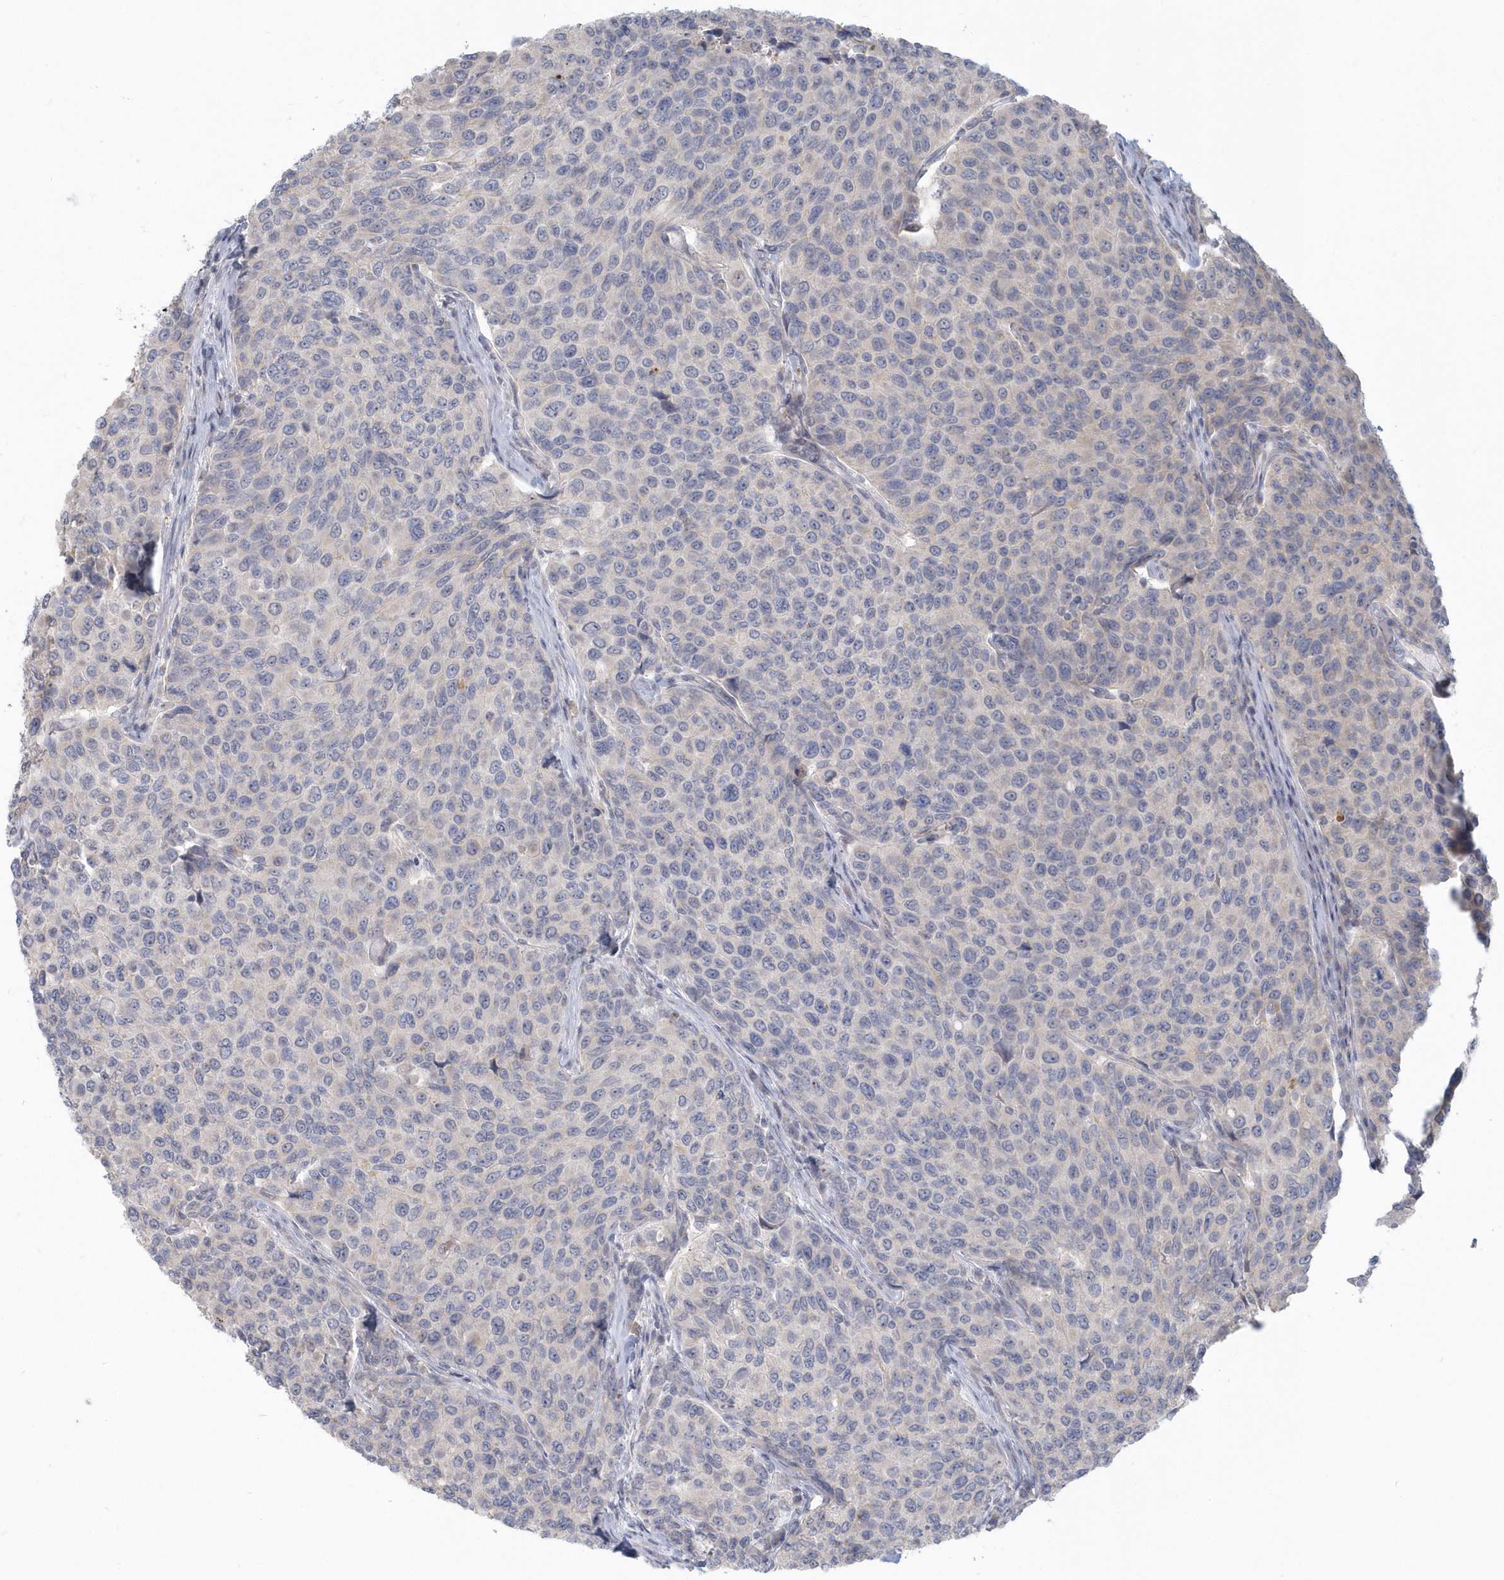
{"staining": {"intensity": "negative", "quantity": "none", "location": "none"}, "tissue": "breast cancer", "cell_type": "Tumor cells", "image_type": "cancer", "snomed": [{"axis": "morphology", "description": "Duct carcinoma"}, {"axis": "topography", "description": "Breast"}], "caption": "A high-resolution histopathology image shows immunohistochemistry staining of breast cancer, which exhibits no significant staining in tumor cells.", "gene": "NAPB", "patient": {"sex": "female", "age": 55}}